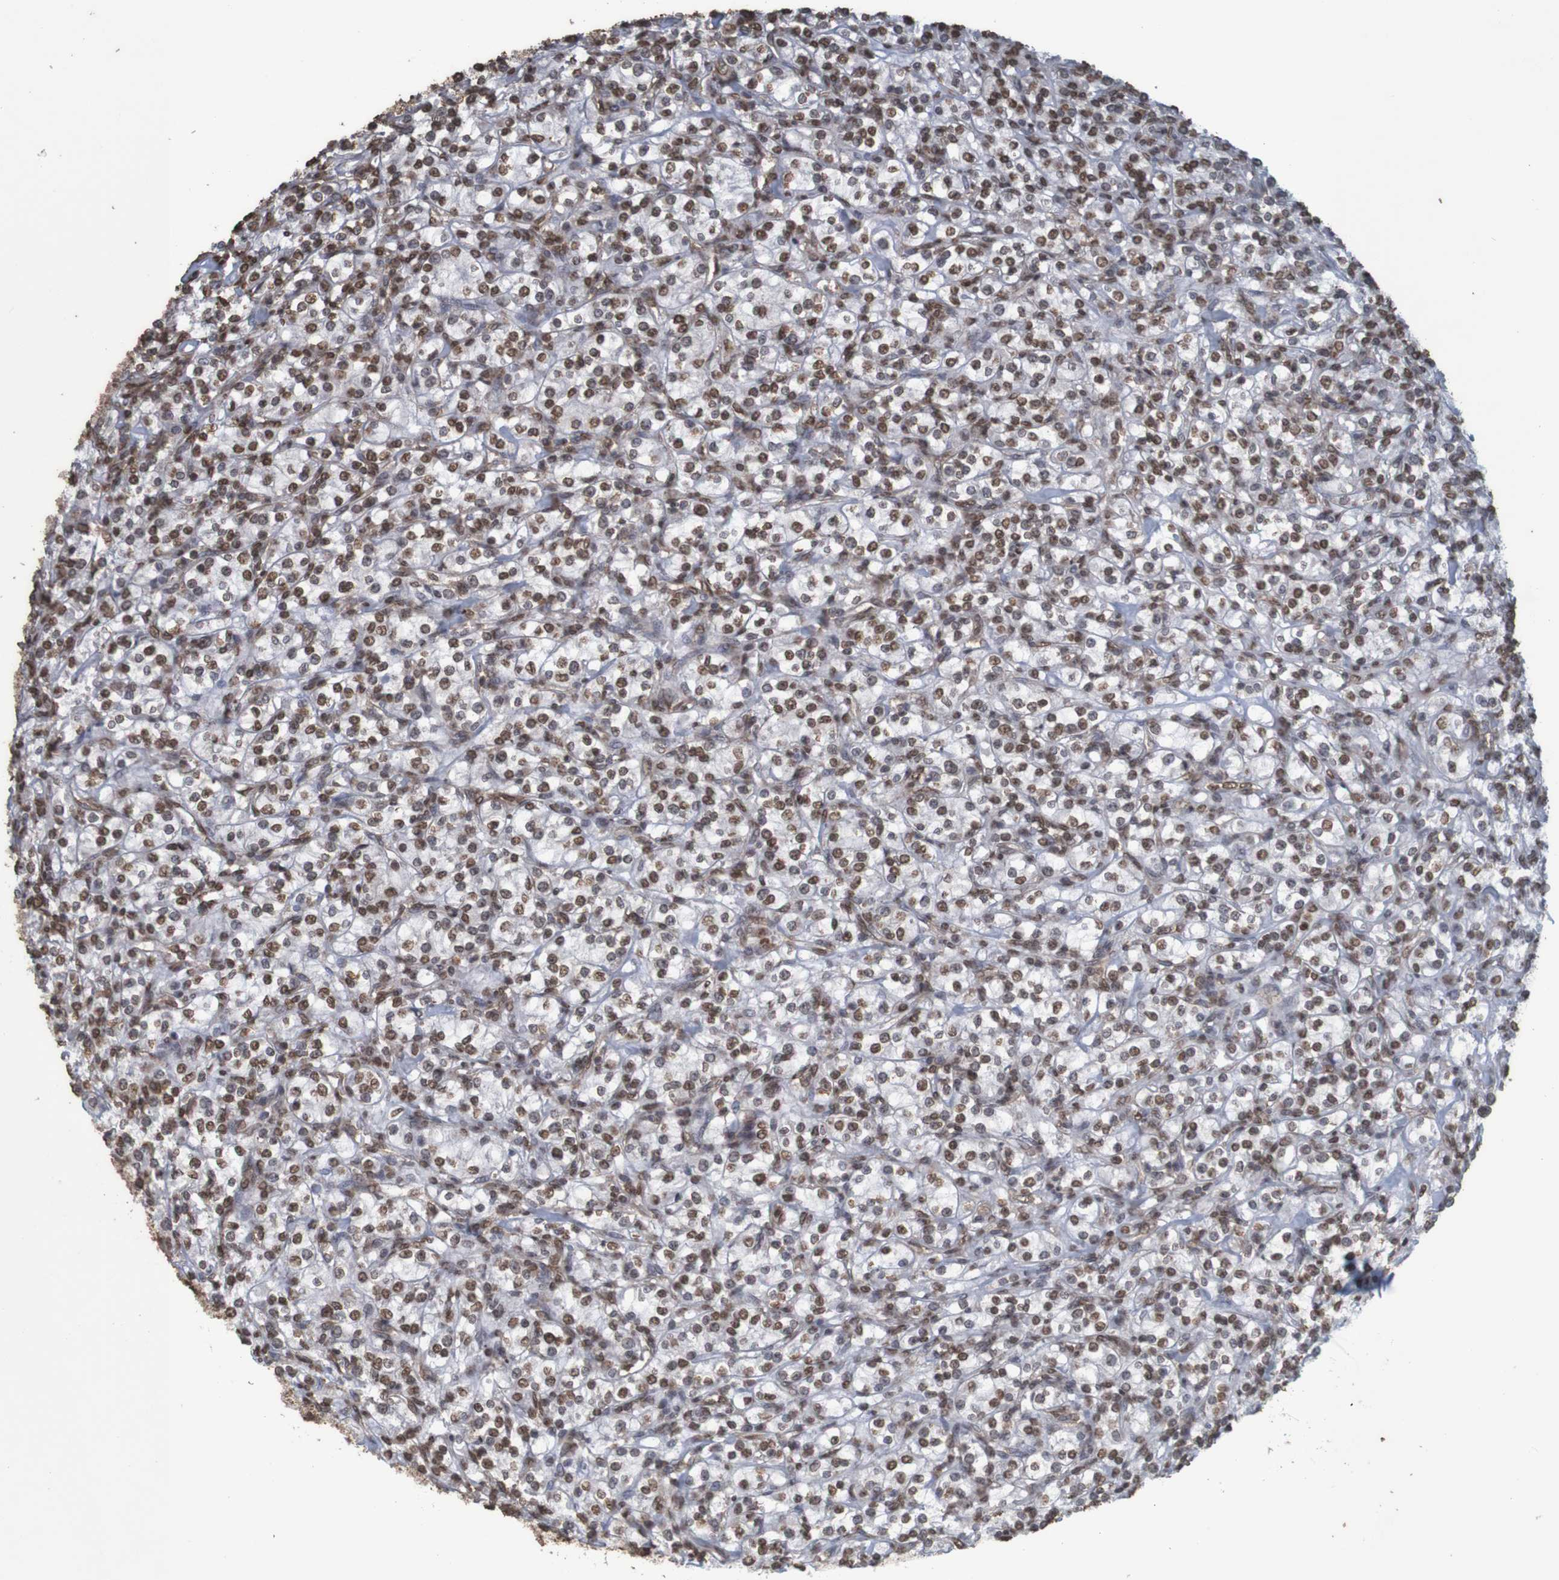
{"staining": {"intensity": "moderate", "quantity": ">75%", "location": "nuclear"}, "tissue": "renal cancer", "cell_type": "Tumor cells", "image_type": "cancer", "snomed": [{"axis": "morphology", "description": "Adenocarcinoma, NOS"}, {"axis": "topography", "description": "Kidney"}], "caption": "An immunohistochemistry micrograph of tumor tissue is shown. Protein staining in brown shows moderate nuclear positivity in renal cancer (adenocarcinoma) within tumor cells. (DAB IHC, brown staining for protein, blue staining for nuclei).", "gene": "GFI1", "patient": {"sex": "male", "age": 77}}